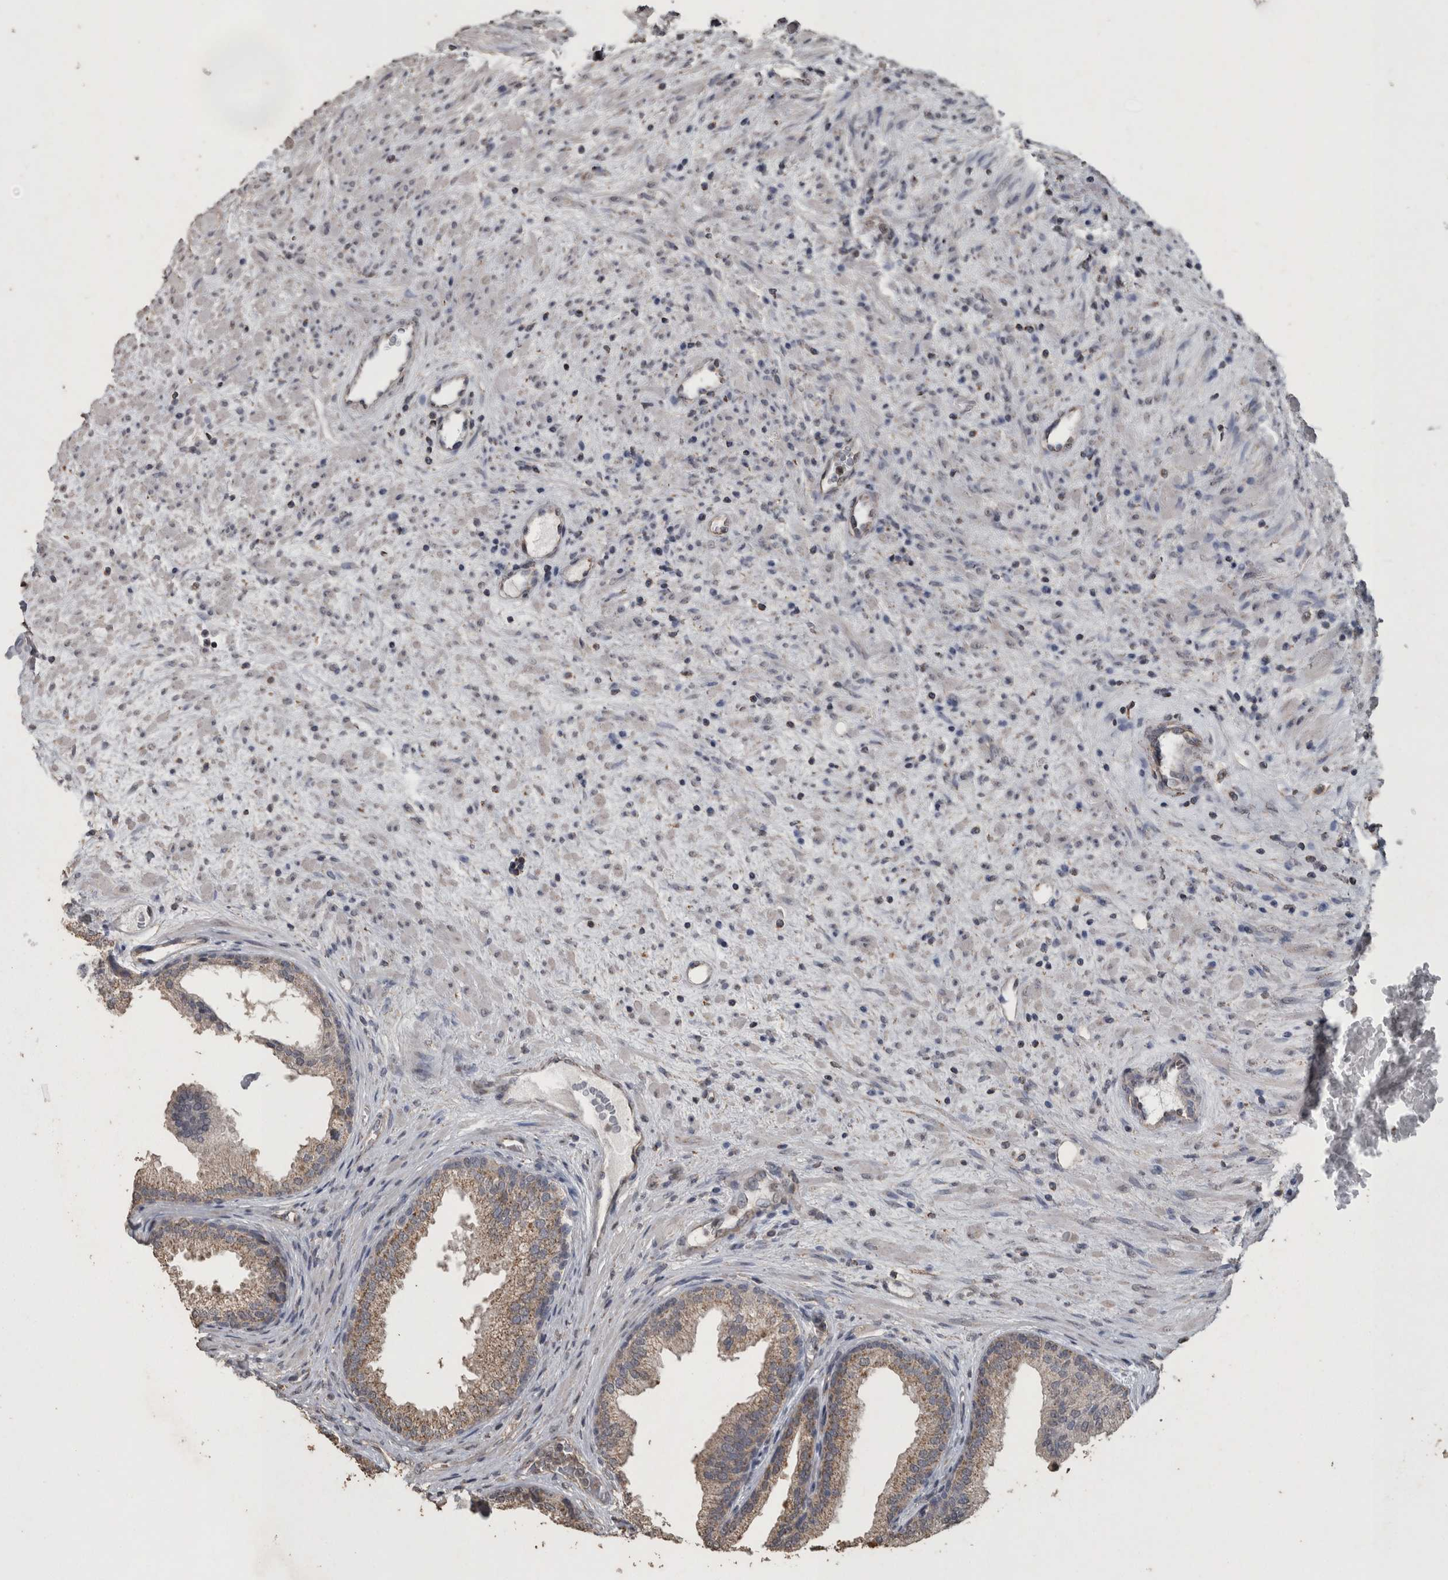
{"staining": {"intensity": "moderate", "quantity": ">75%", "location": "cytoplasmic/membranous"}, "tissue": "prostate", "cell_type": "Glandular cells", "image_type": "normal", "snomed": [{"axis": "morphology", "description": "Normal tissue, NOS"}, {"axis": "topography", "description": "Prostate"}], "caption": "Protein expression analysis of unremarkable prostate shows moderate cytoplasmic/membranous positivity in about >75% of glandular cells. Ihc stains the protein of interest in brown and the nuclei are stained blue.", "gene": "ACADM", "patient": {"sex": "male", "age": 76}}